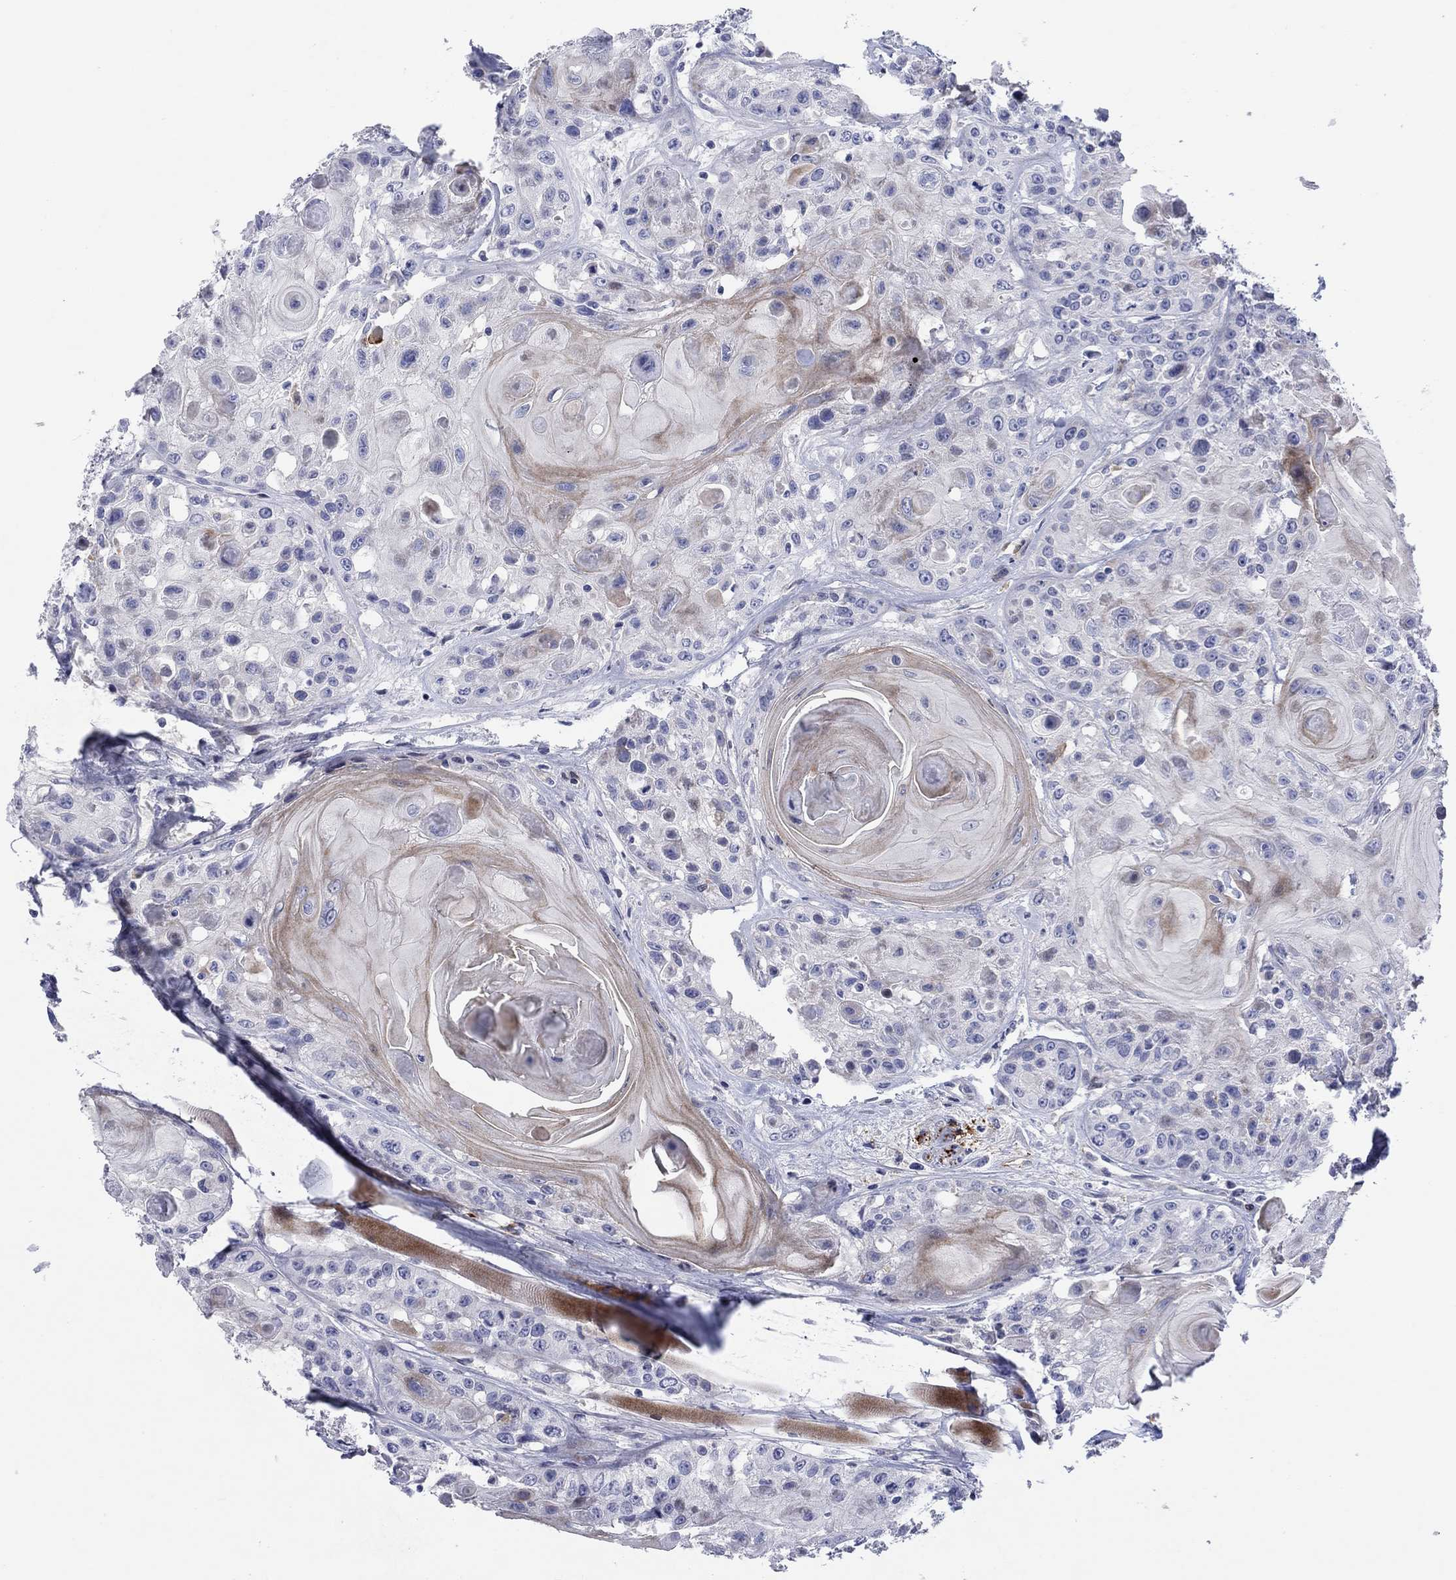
{"staining": {"intensity": "negative", "quantity": "none", "location": "none"}, "tissue": "head and neck cancer", "cell_type": "Tumor cells", "image_type": "cancer", "snomed": [{"axis": "morphology", "description": "Squamous cell carcinoma, NOS"}, {"axis": "topography", "description": "Head-Neck"}], "caption": "Head and neck squamous cell carcinoma was stained to show a protein in brown. There is no significant staining in tumor cells.", "gene": "ARHGAP36", "patient": {"sex": "female", "age": 59}}